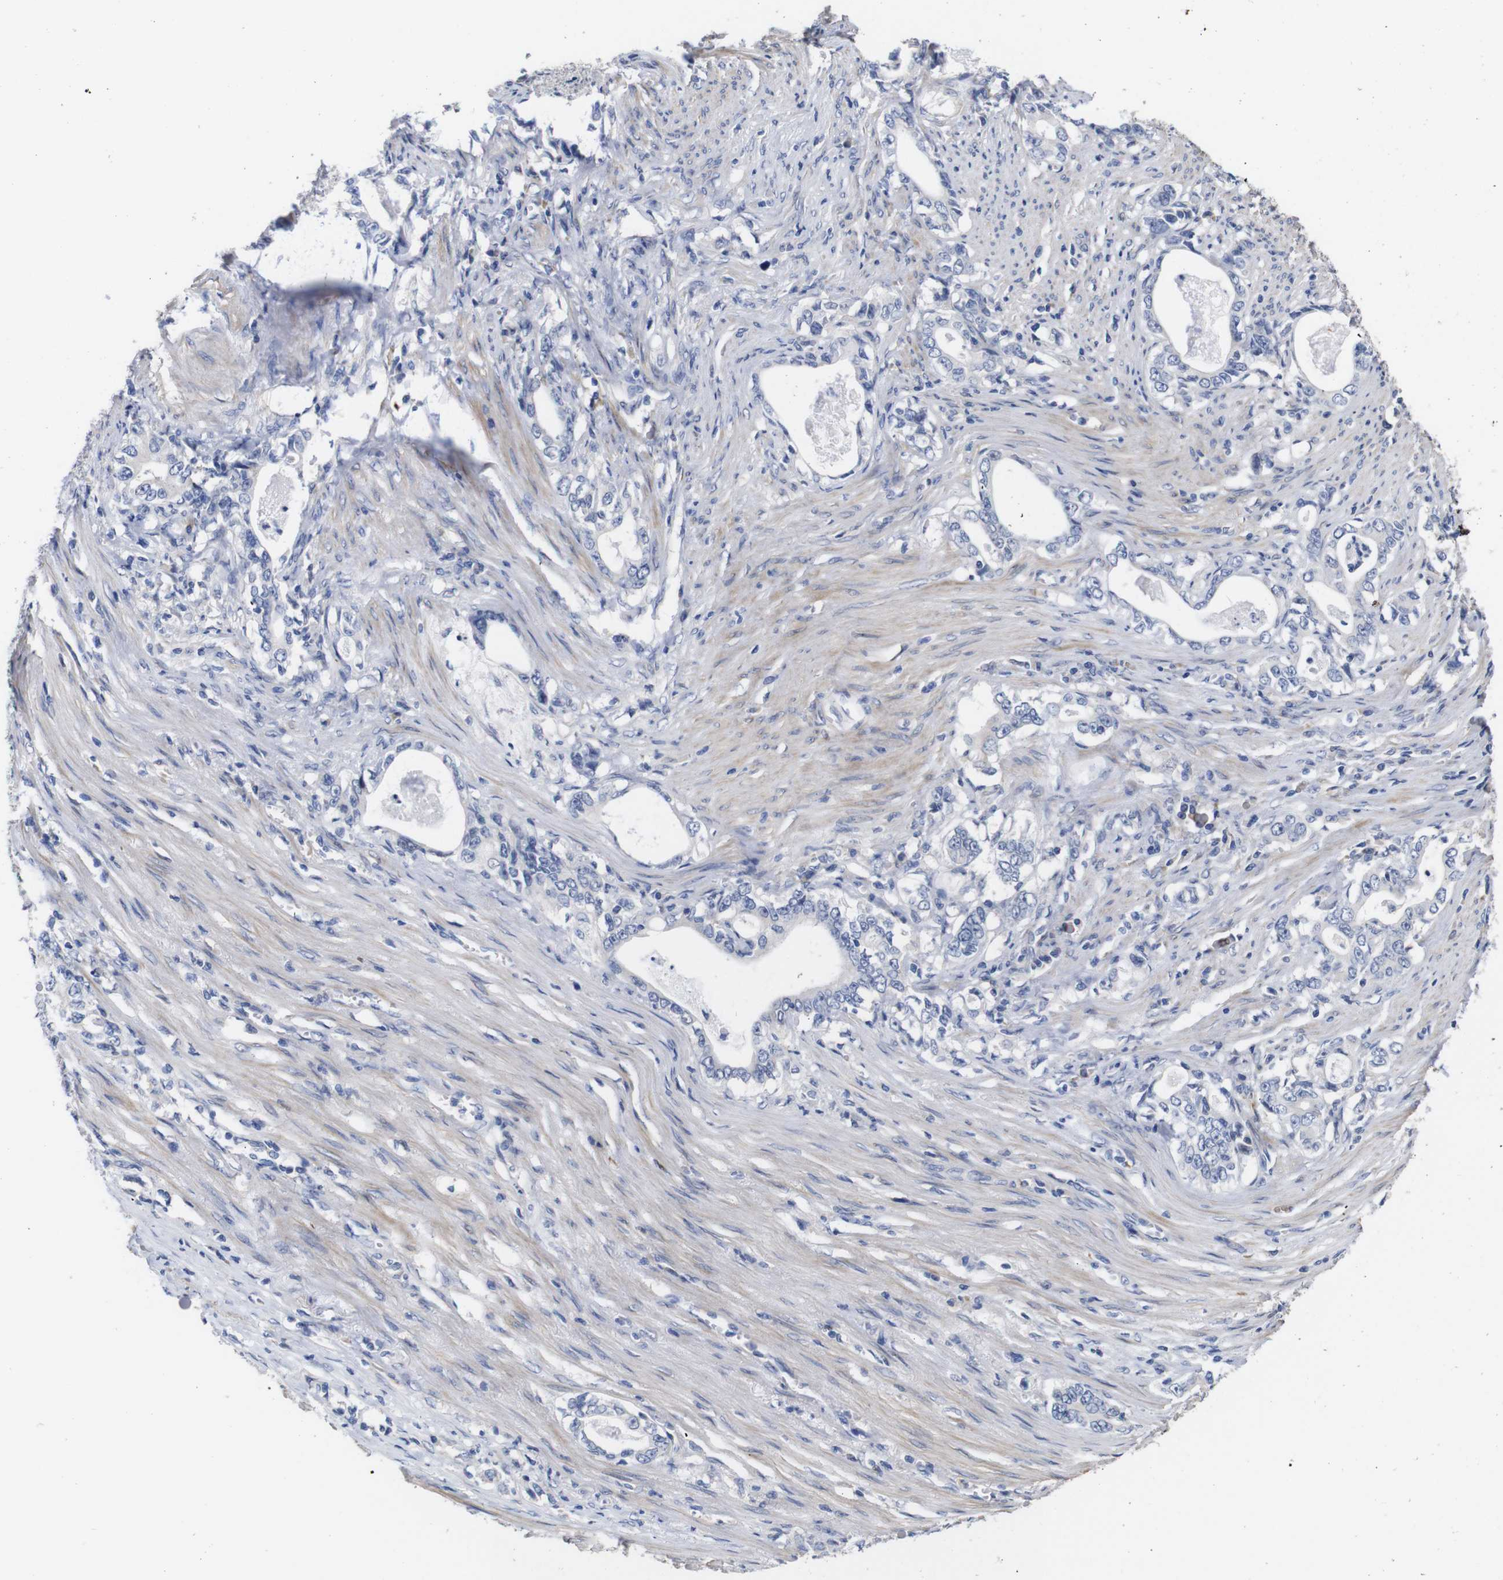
{"staining": {"intensity": "negative", "quantity": "none", "location": "none"}, "tissue": "stomach cancer", "cell_type": "Tumor cells", "image_type": "cancer", "snomed": [{"axis": "morphology", "description": "Adenocarcinoma, NOS"}, {"axis": "topography", "description": "Stomach, lower"}], "caption": "IHC image of human stomach adenocarcinoma stained for a protein (brown), which reveals no staining in tumor cells.", "gene": "TCEAL9", "patient": {"sex": "female", "age": 72}}